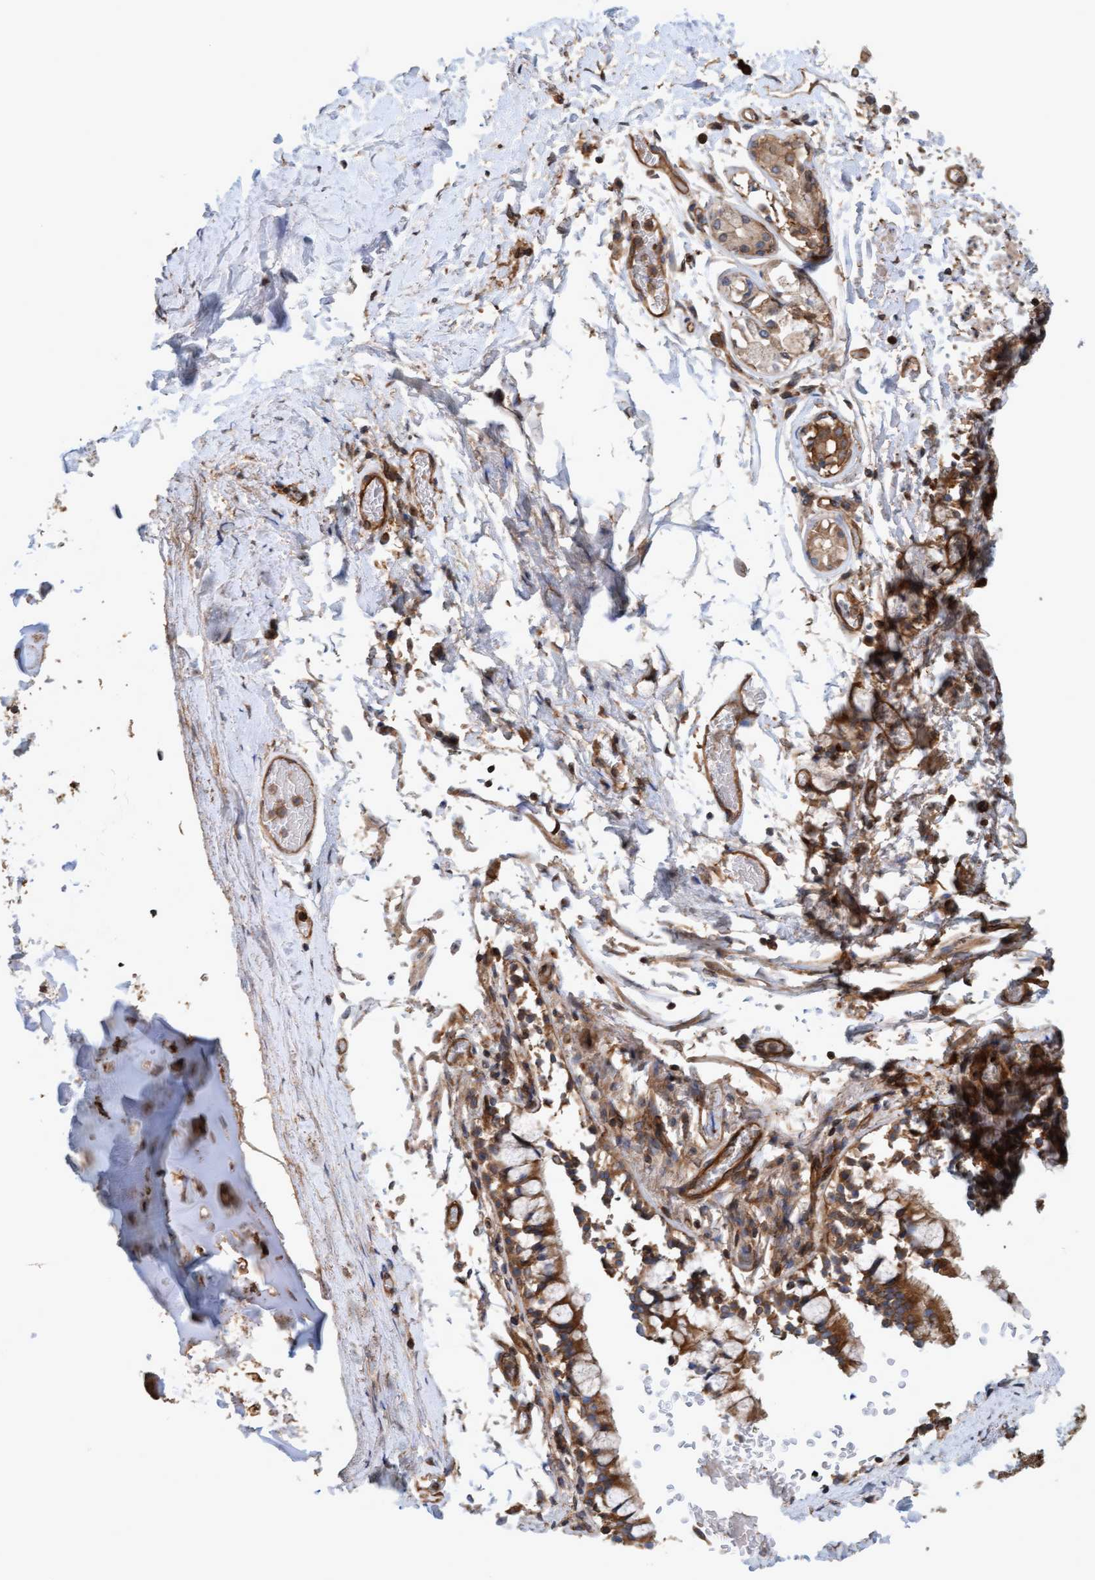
{"staining": {"intensity": "moderate", "quantity": "25%-75%", "location": "cytoplasmic/membranous"}, "tissue": "adipose tissue", "cell_type": "Adipocytes", "image_type": "normal", "snomed": [{"axis": "morphology", "description": "Normal tissue, NOS"}, {"axis": "topography", "description": "Cartilage tissue"}, {"axis": "topography", "description": "Lung"}], "caption": "Immunohistochemical staining of normal human adipose tissue shows moderate cytoplasmic/membranous protein staining in about 25%-75% of adipocytes.", "gene": "ERAL1", "patient": {"sex": "female", "age": 77}}